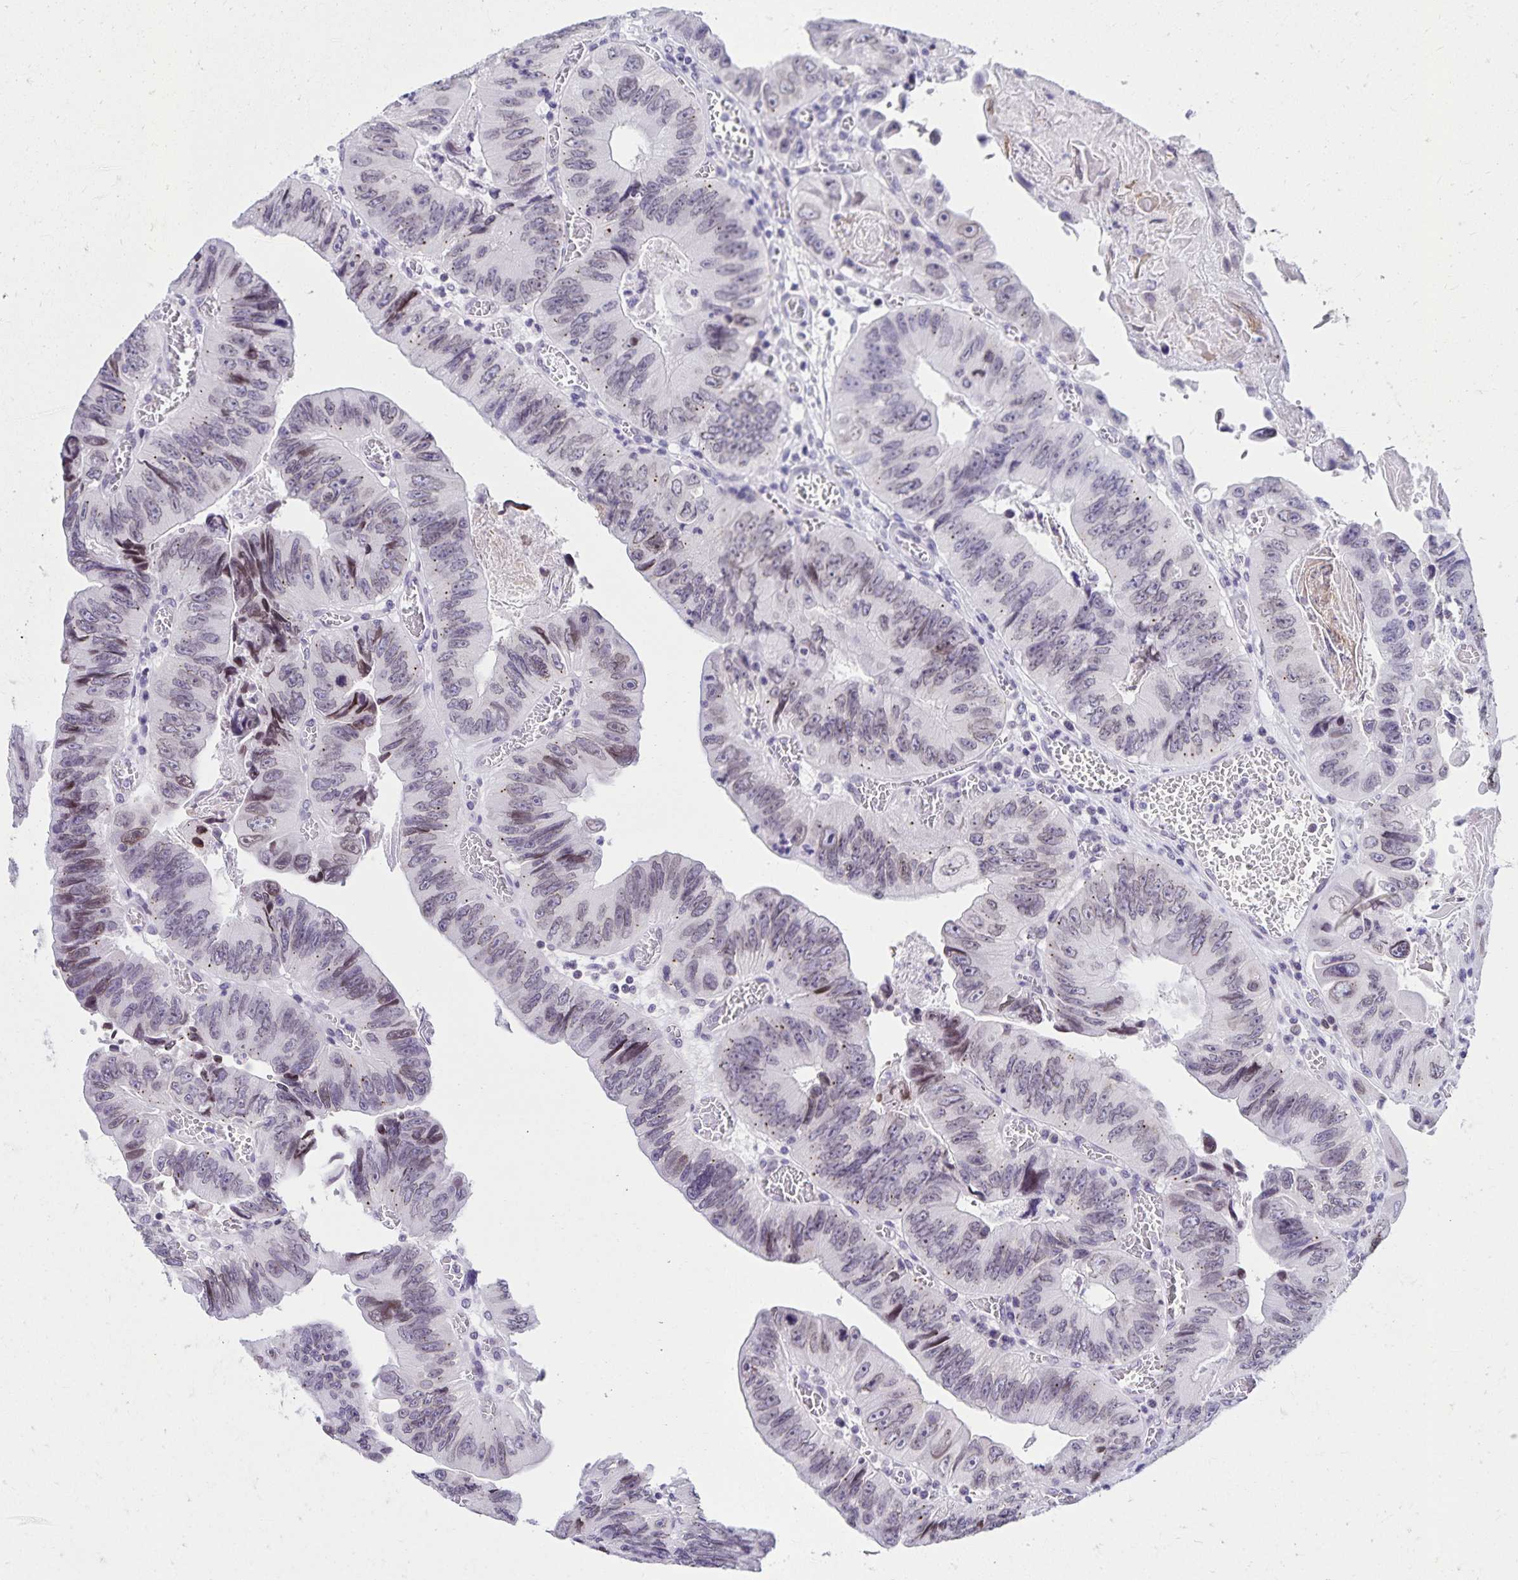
{"staining": {"intensity": "weak", "quantity": "<25%", "location": "nuclear"}, "tissue": "colorectal cancer", "cell_type": "Tumor cells", "image_type": "cancer", "snomed": [{"axis": "morphology", "description": "Adenocarcinoma, NOS"}, {"axis": "topography", "description": "Colon"}], "caption": "Tumor cells are negative for brown protein staining in colorectal cancer.", "gene": "FAM166C", "patient": {"sex": "female", "age": 84}}